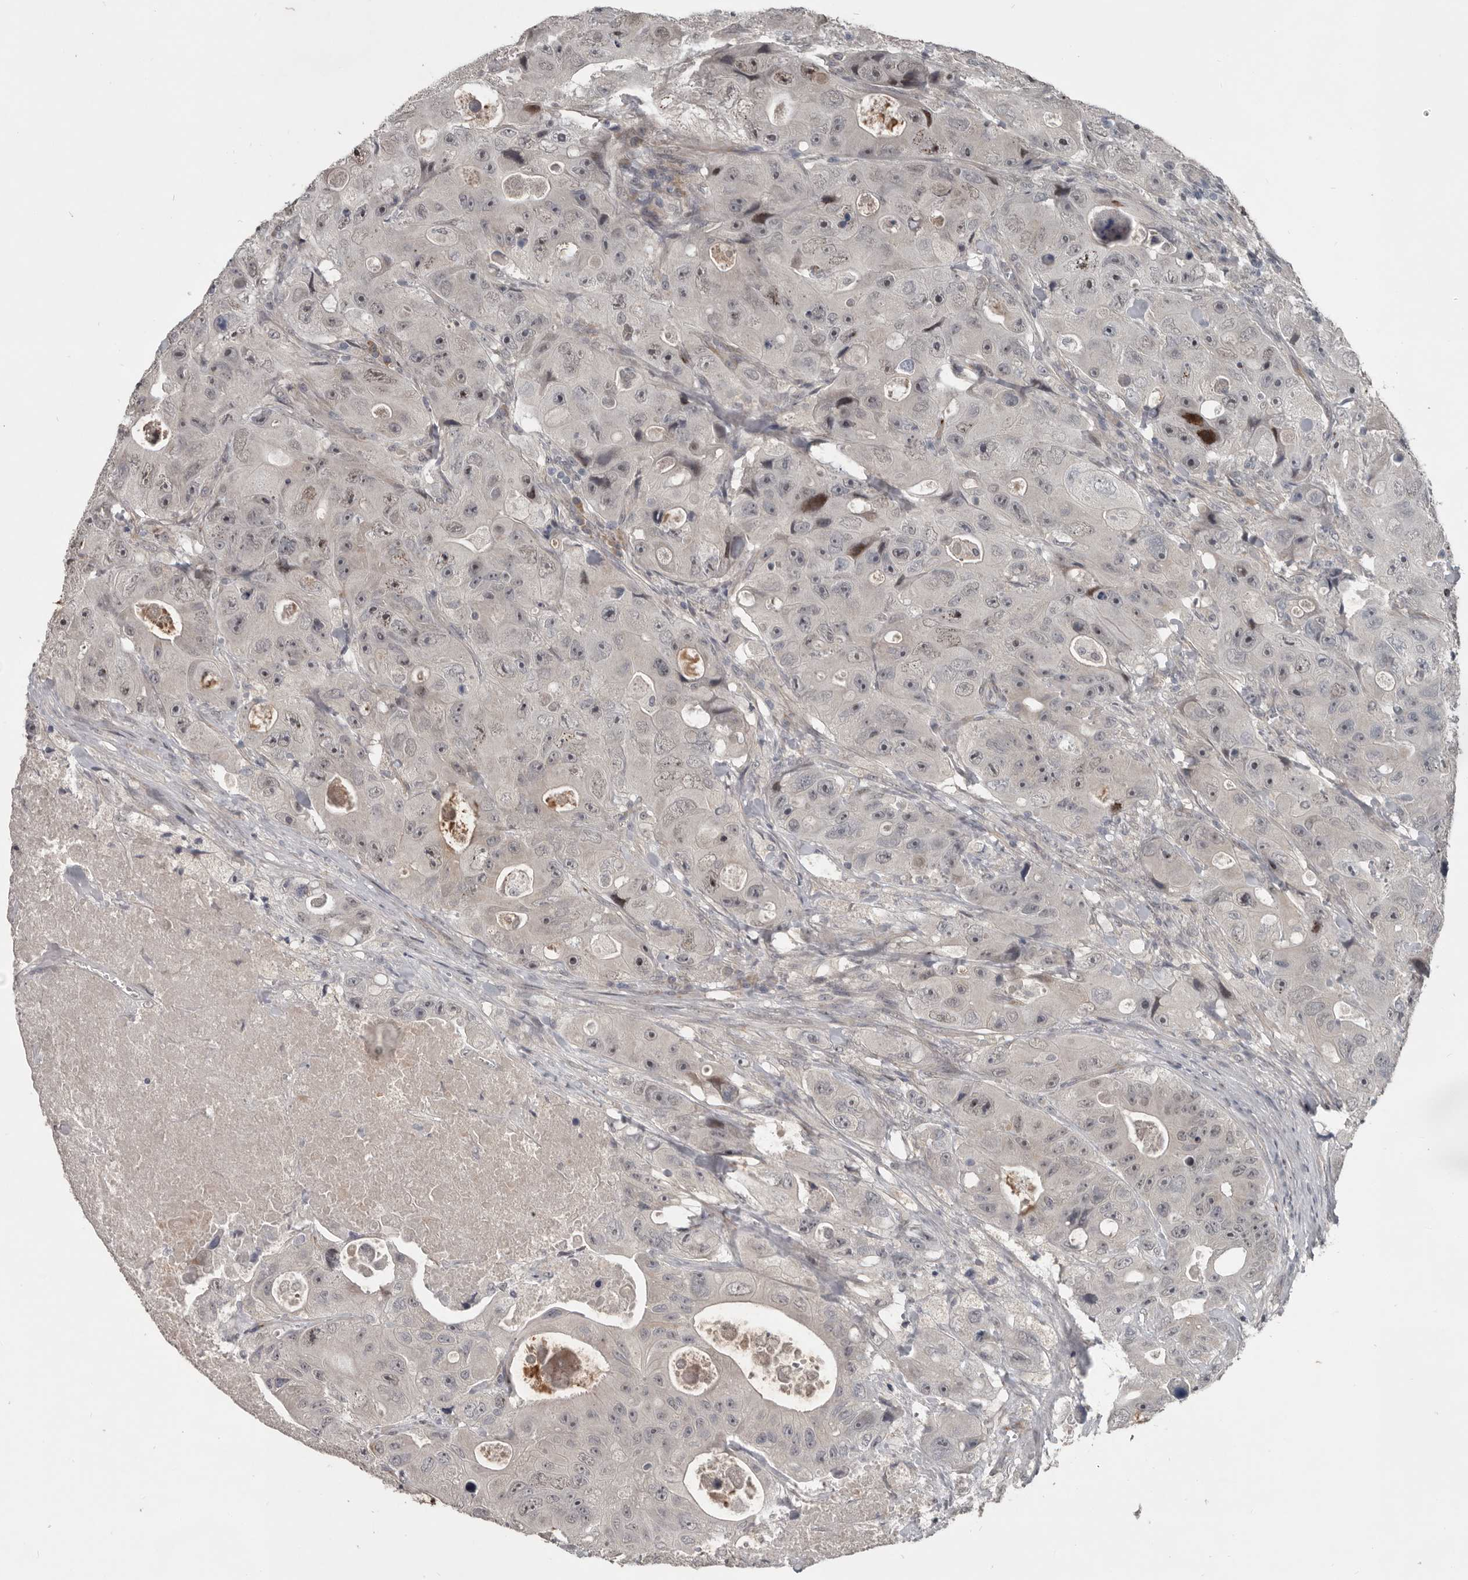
{"staining": {"intensity": "weak", "quantity": "<25%", "location": "nuclear"}, "tissue": "colorectal cancer", "cell_type": "Tumor cells", "image_type": "cancer", "snomed": [{"axis": "morphology", "description": "Adenocarcinoma, NOS"}, {"axis": "topography", "description": "Colon"}], "caption": "Immunohistochemical staining of human colorectal cancer reveals no significant positivity in tumor cells.", "gene": "C1orf216", "patient": {"sex": "female", "age": 46}}